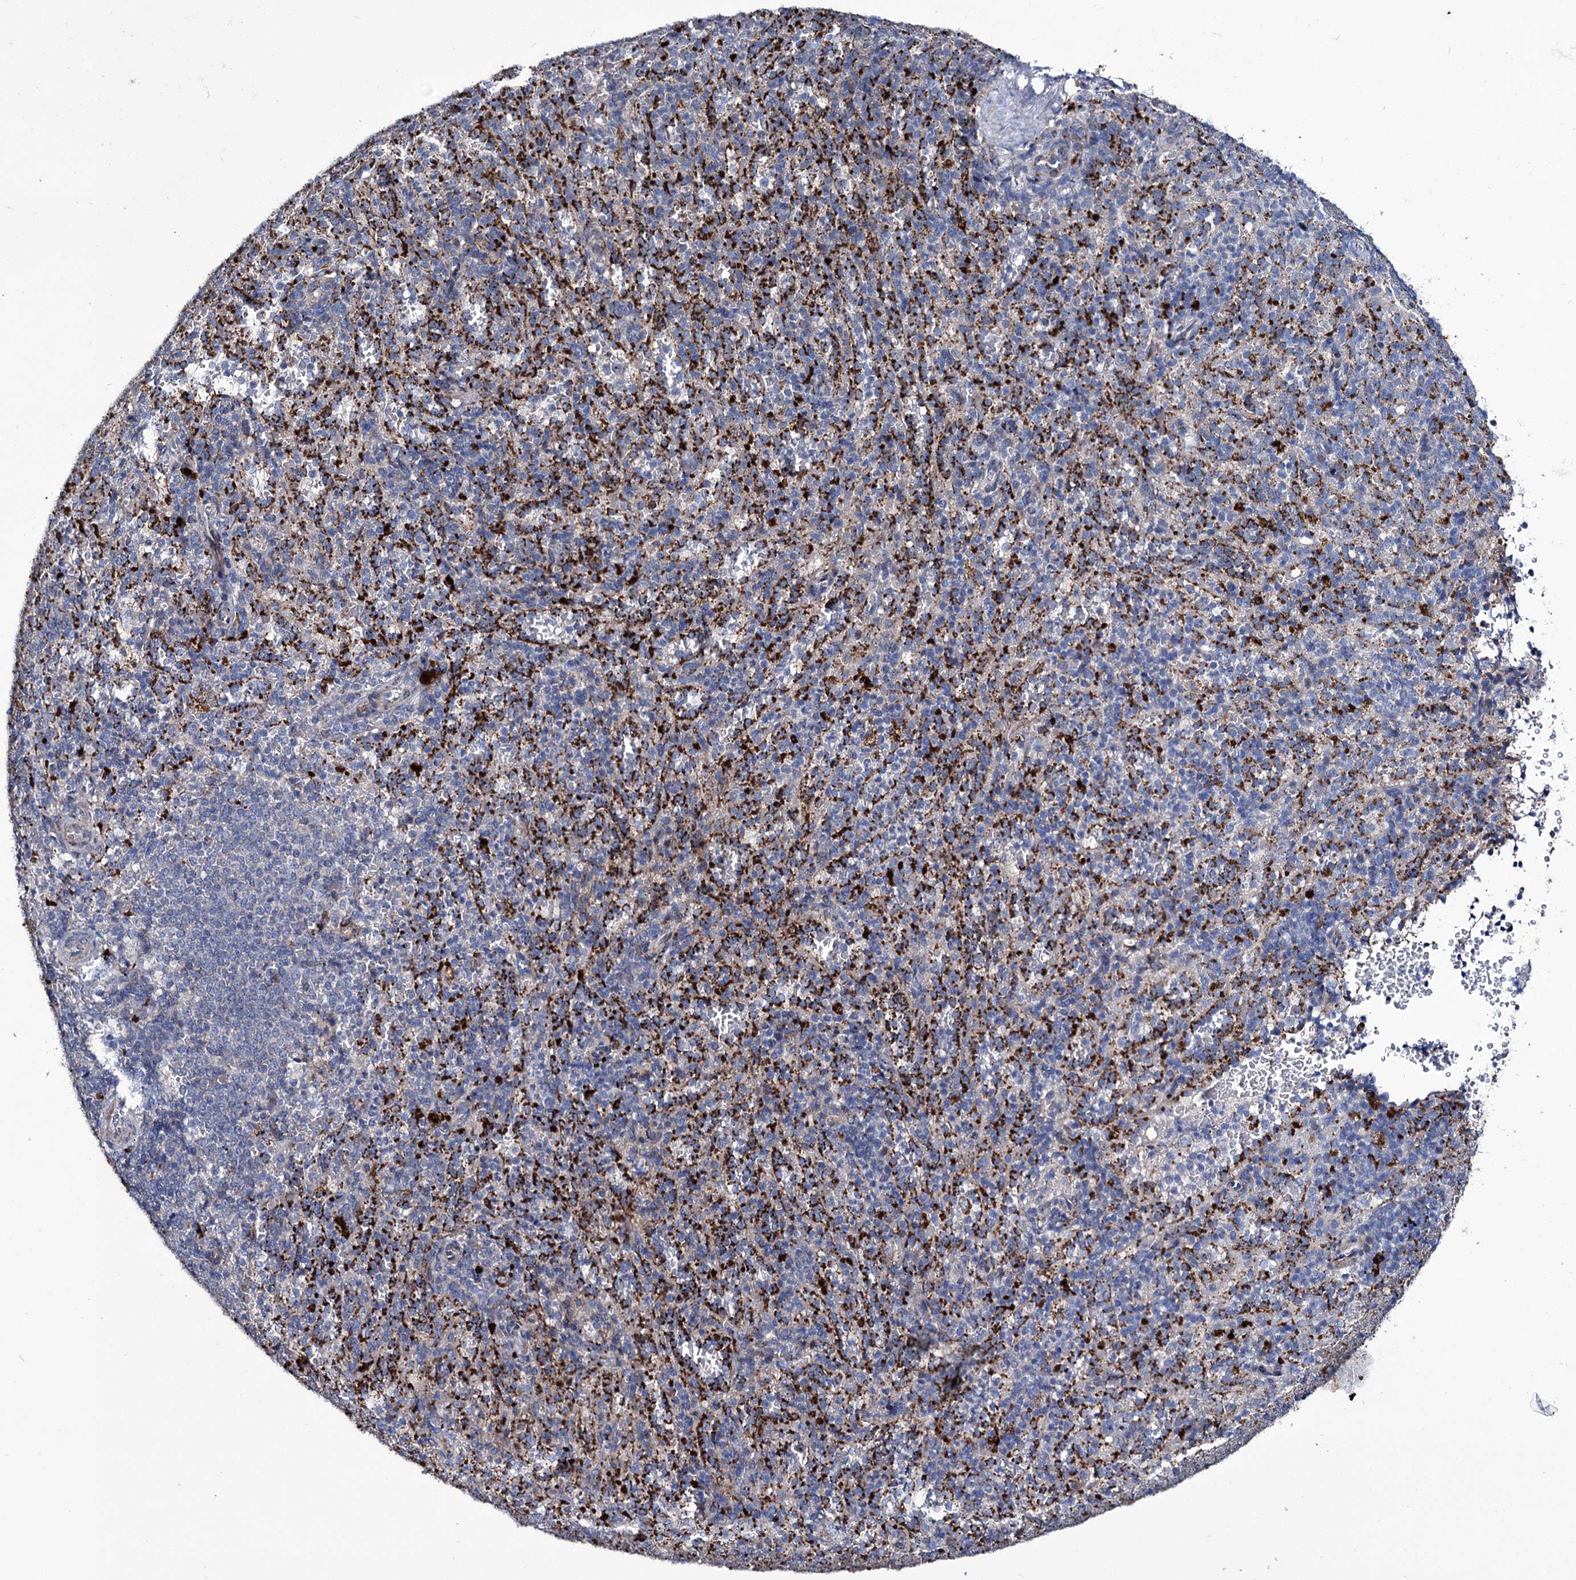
{"staining": {"intensity": "strong", "quantity": "<25%", "location": "cytoplasmic/membranous"}, "tissue": "spleen", "cell_type": "Cells in red pulp", "image_type": "normal", "snomed": [{"axis": "morphology", "description": "Normal tissue, NOS"}, {"axis": "topography", "description": "Spleen"}], "caption": "Immunohistochemical staining of unremarkable human spleen demonstrates <25% levels of strong cytoplasmic/membranous protein positivity in about <25% of cells in red pulp.", "gene": "TUBGCP5", "patient": {"sex": "female", "age": 21}}